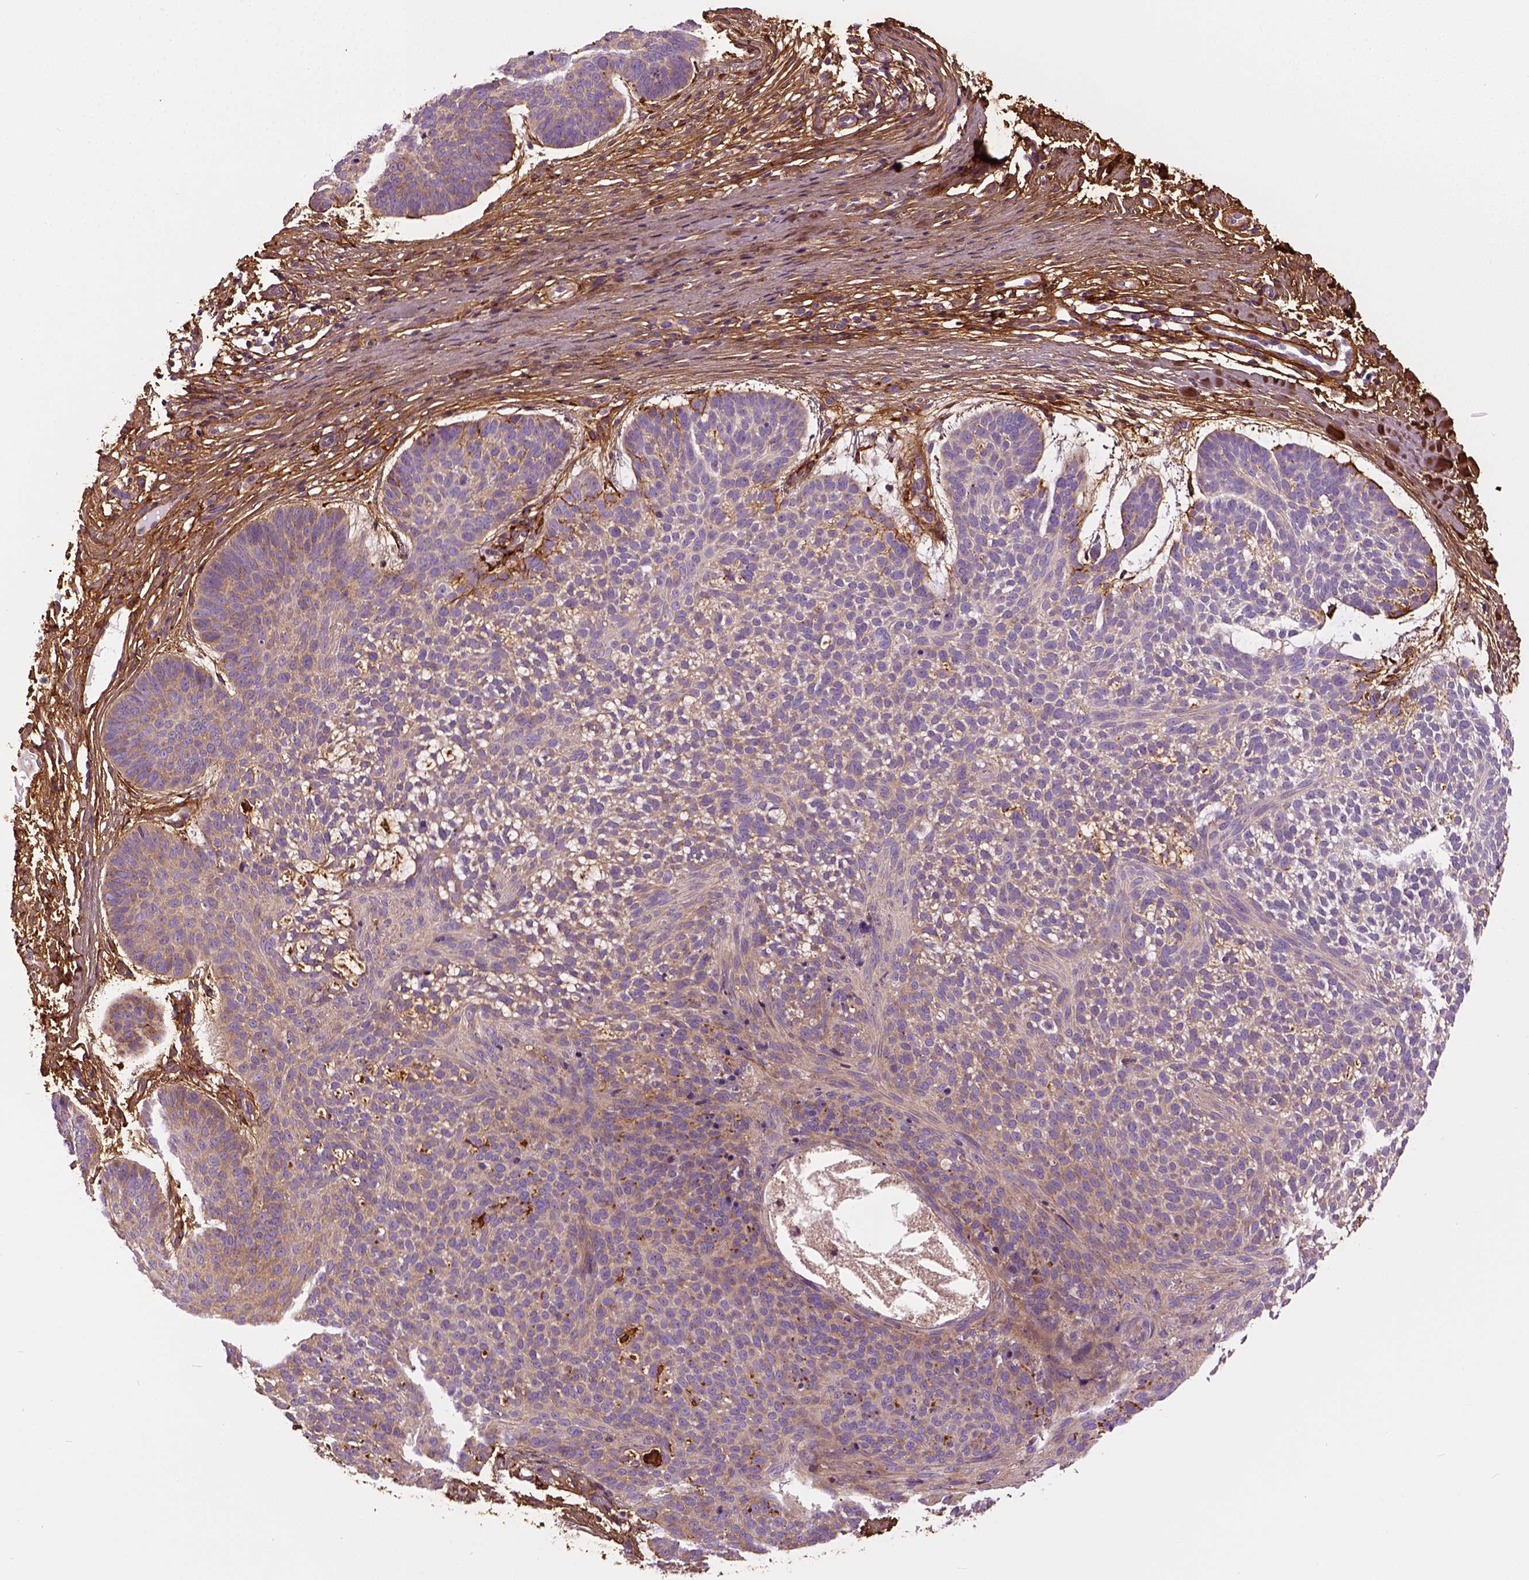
{"staining": {"intensity": "weak", "quantity": ">75%", "location": "cytoplasmic/membranous"}, "tissue": "skin cancer", "cell_type": "Tumor cells", "image_type": "cancer", "snomed": [{"axis": "morphology", "description": "Basal cell carcinoma"}, {"axis": "topography", "description": "Skin"}], "caption": "Immunohistochemistry (IHC) staining of skin cancer, which shows low levels of weak cytoplasmic/membranous expression in approximately >75% of tumor cells indicating weak cytoplasmic/membranous protein staining. The staining was performed using DAB (brown) for protein detection and nuclei were counterstained in hematoxylin (blue).", "gene": "COL6A2", "patient": {"sex": "male", "age": 64}}